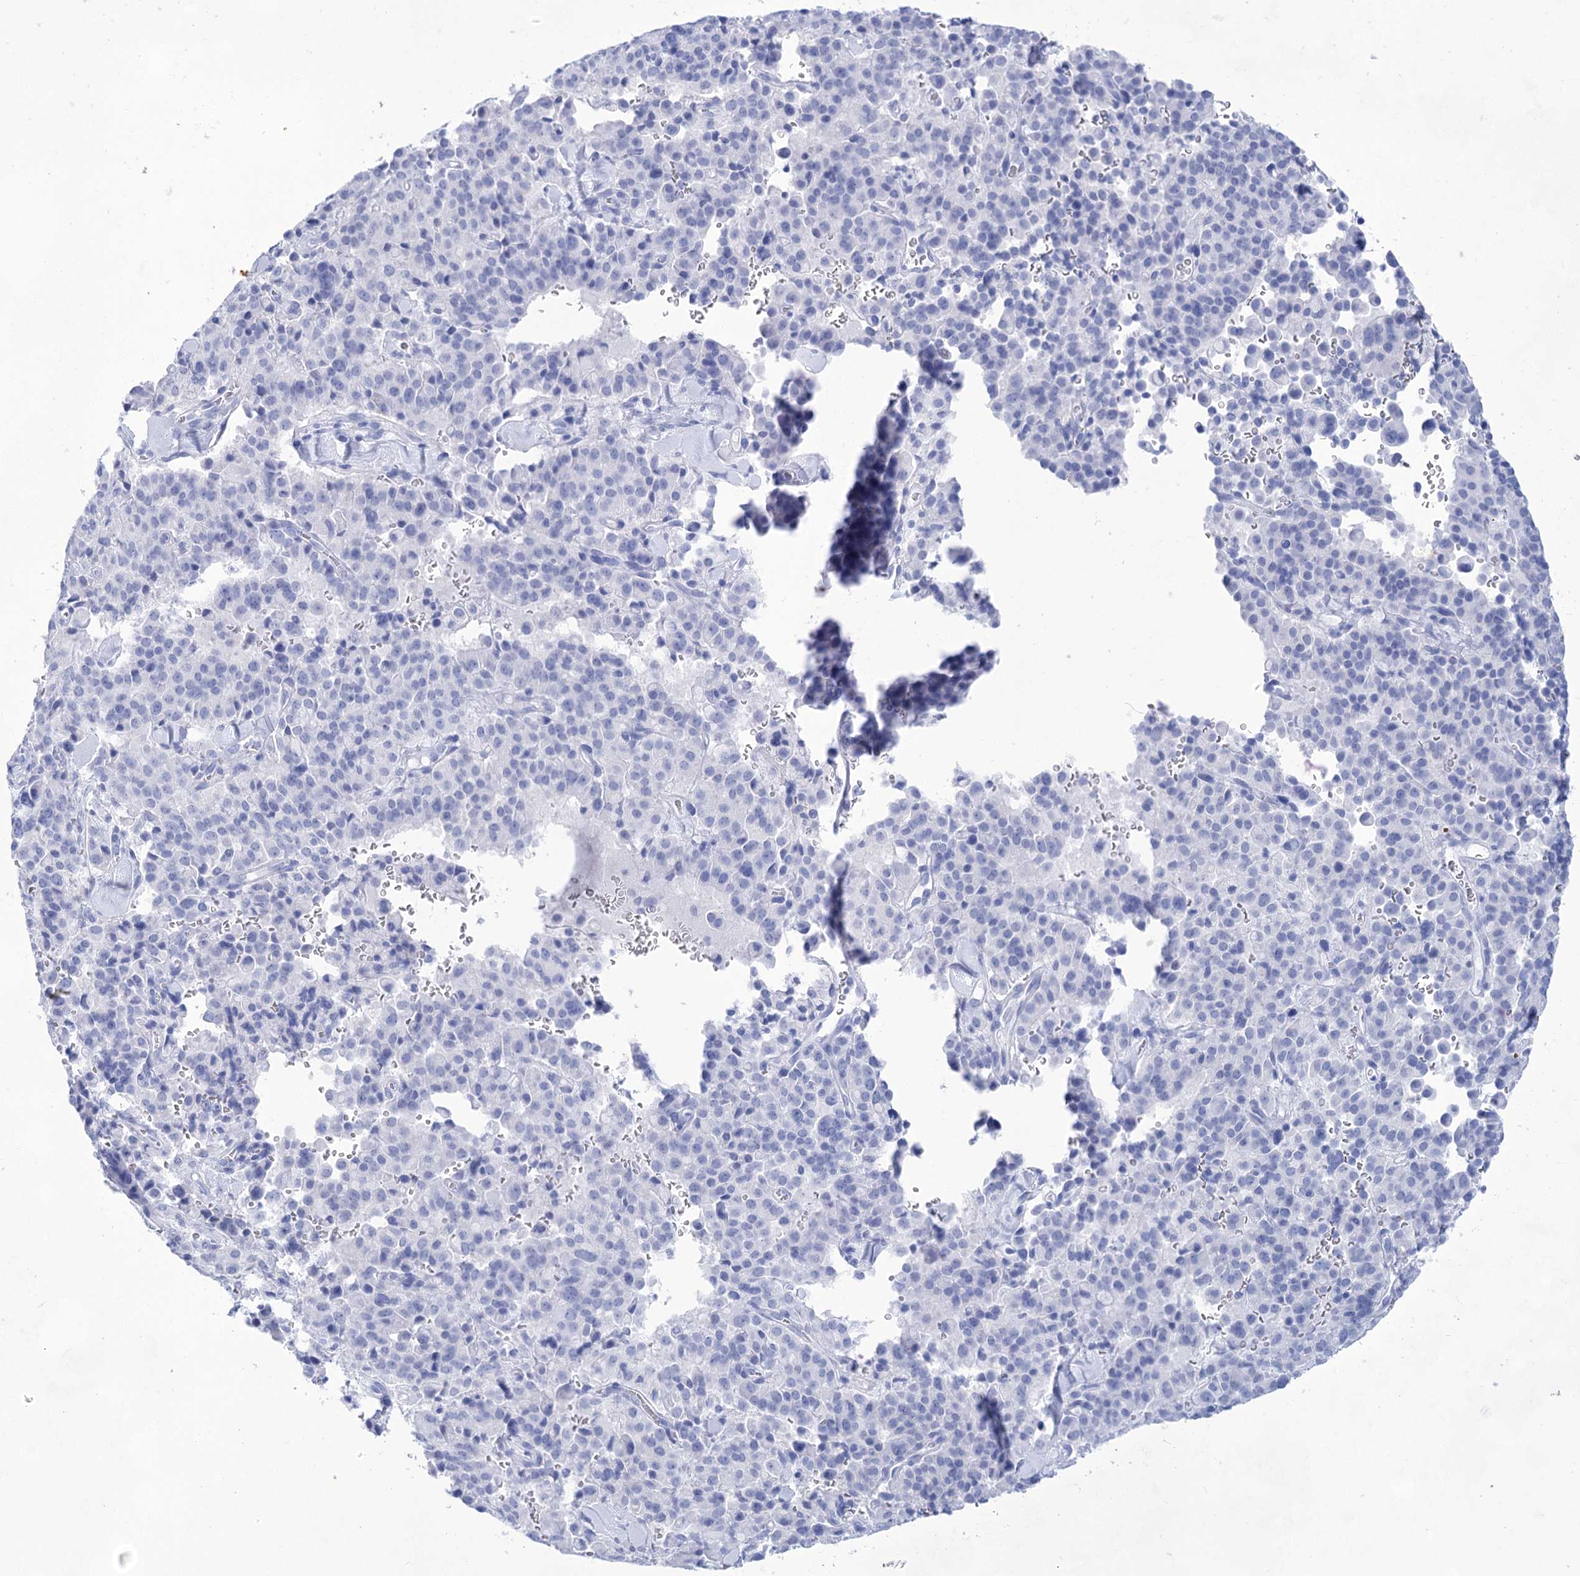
{"staining": {"intensity": "negative", "quantity": "none", "location": "none"}, "tissue": "pancreatic cancer", "cell_type": "Tumor cells", "image_type": "cancer", "snomed": [{"axis": "morphology", "description": "Adenocarcinoma, NOS"}, {"axis": "topography", "description": "Pancreas"}], "caption": "IHC of pancreatic cancer demonstrates no positivity in tumor cells.", "gene": "LALBA", "patient": {"sex": "male", "age": 65}}